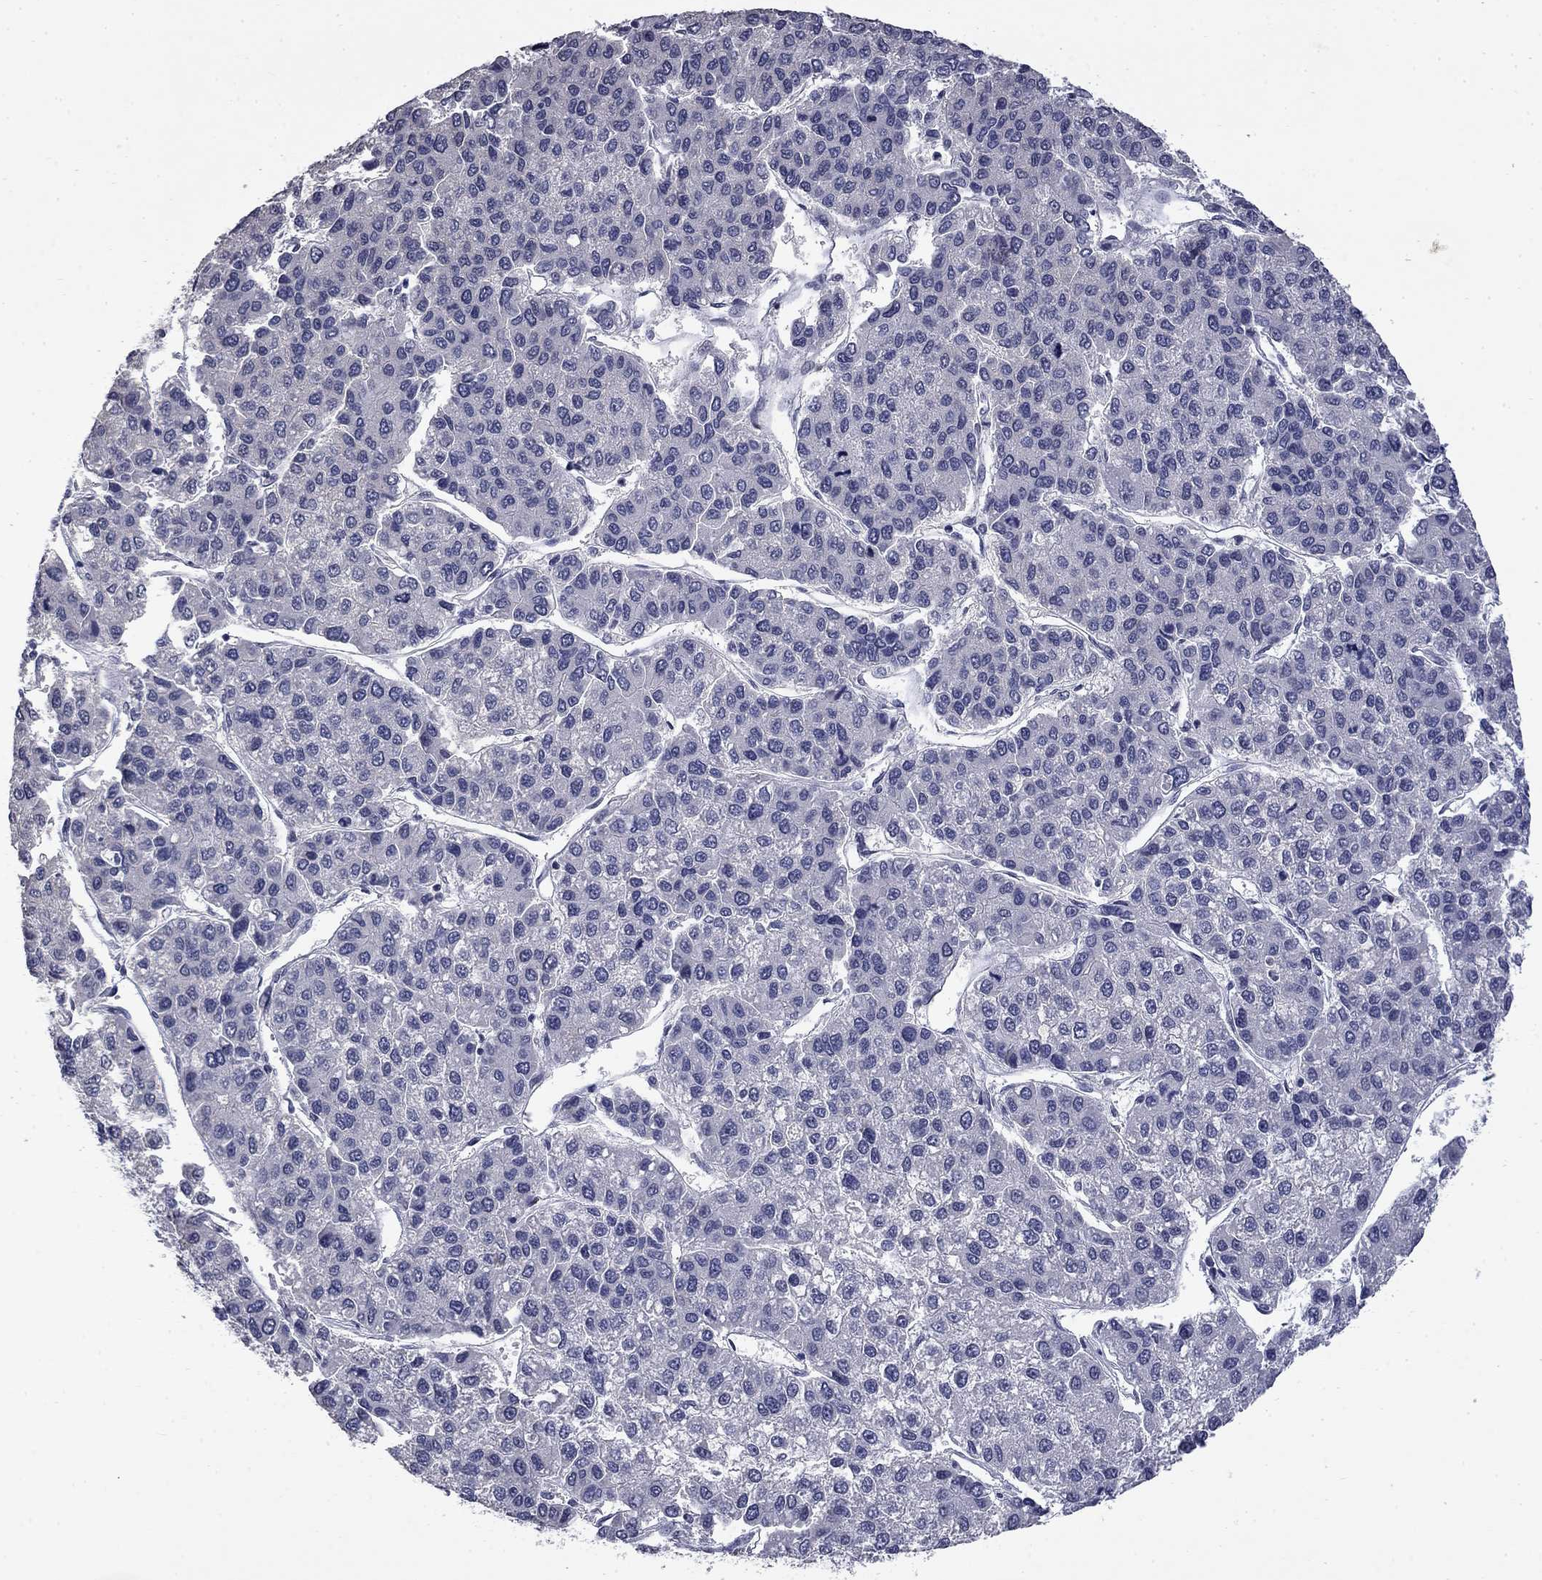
{"staining": {"intensity": "negative", "quantity": "none", "location": "none"}, "tissue": "liver cancer", "cell_type": "Tumor cells", "image_type": "cancer", "snomed": [{"axis": "morphology", "description": "Carcinoma, Hepatocellular, NOS"}, {"axis": "topography", "description": "Liver"}], "caption": "DAB (3,3'-diaminobenzidine) immunohistochemical staining of hepatocellular carcinoma (liver) displays no significant staining in tumor cells.", "gene": "SLC51A", "patient": {"sex": "female", "age": 66}}